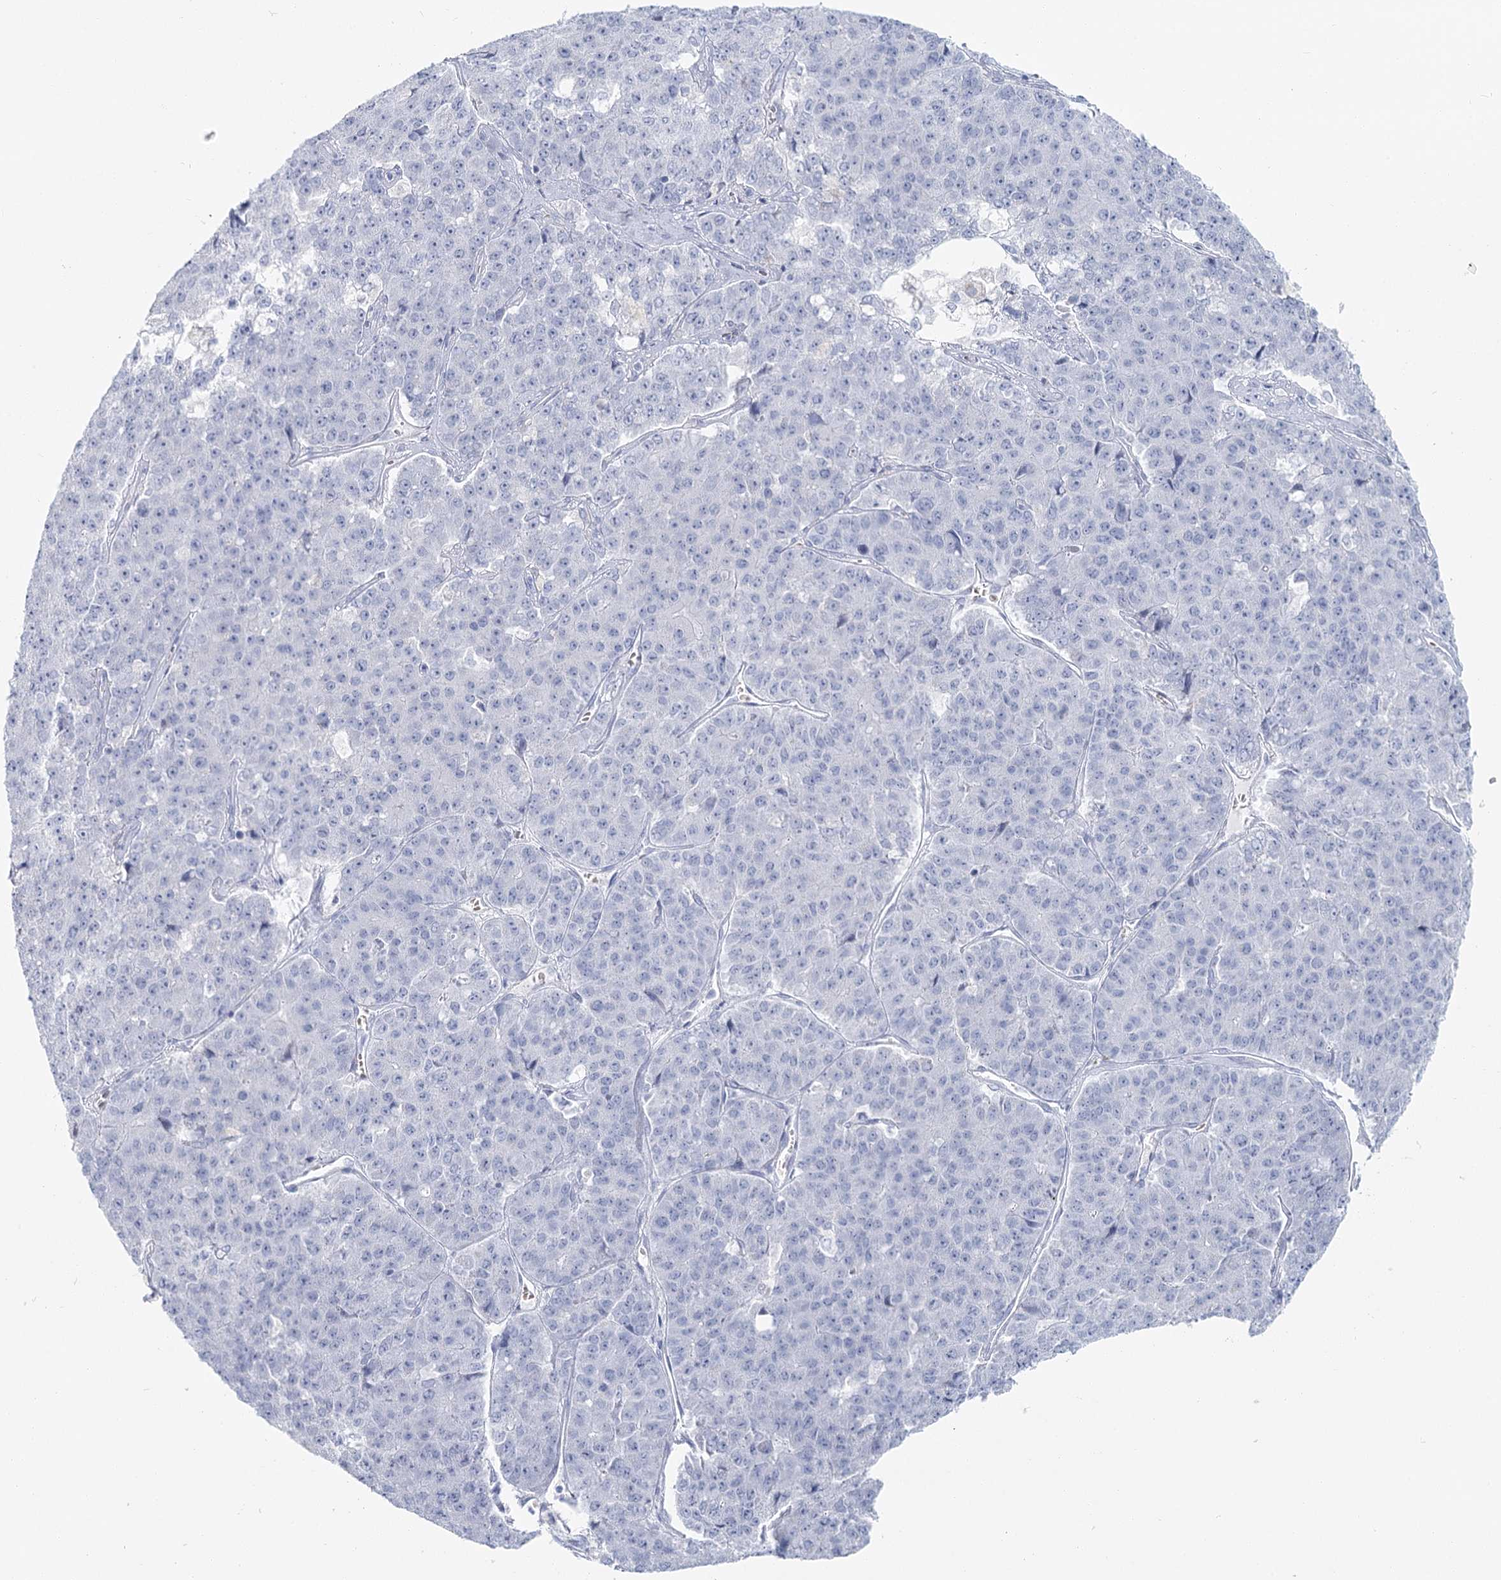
{"staining": {"intensity": "negative", "quantity": "none", "location": "none"}, "tissue": "pancreatic cancer", "cell_type": "Tumor cells", "image_type": "cancer", "snomed": [{"axis": "morphology", "description": "Adenocarcinoma, NOS"}, {"axis": "topography", "description": "Pancreas"}], "caption": "Immunohistochemistry photomicrograph of pancreatic cancer (adenocarcinoma) stained for a protein (brown), which exhibits no staining in tumor cells.", "gene": "IFIT5", "patient": {"sex": "male", "age": 50}}